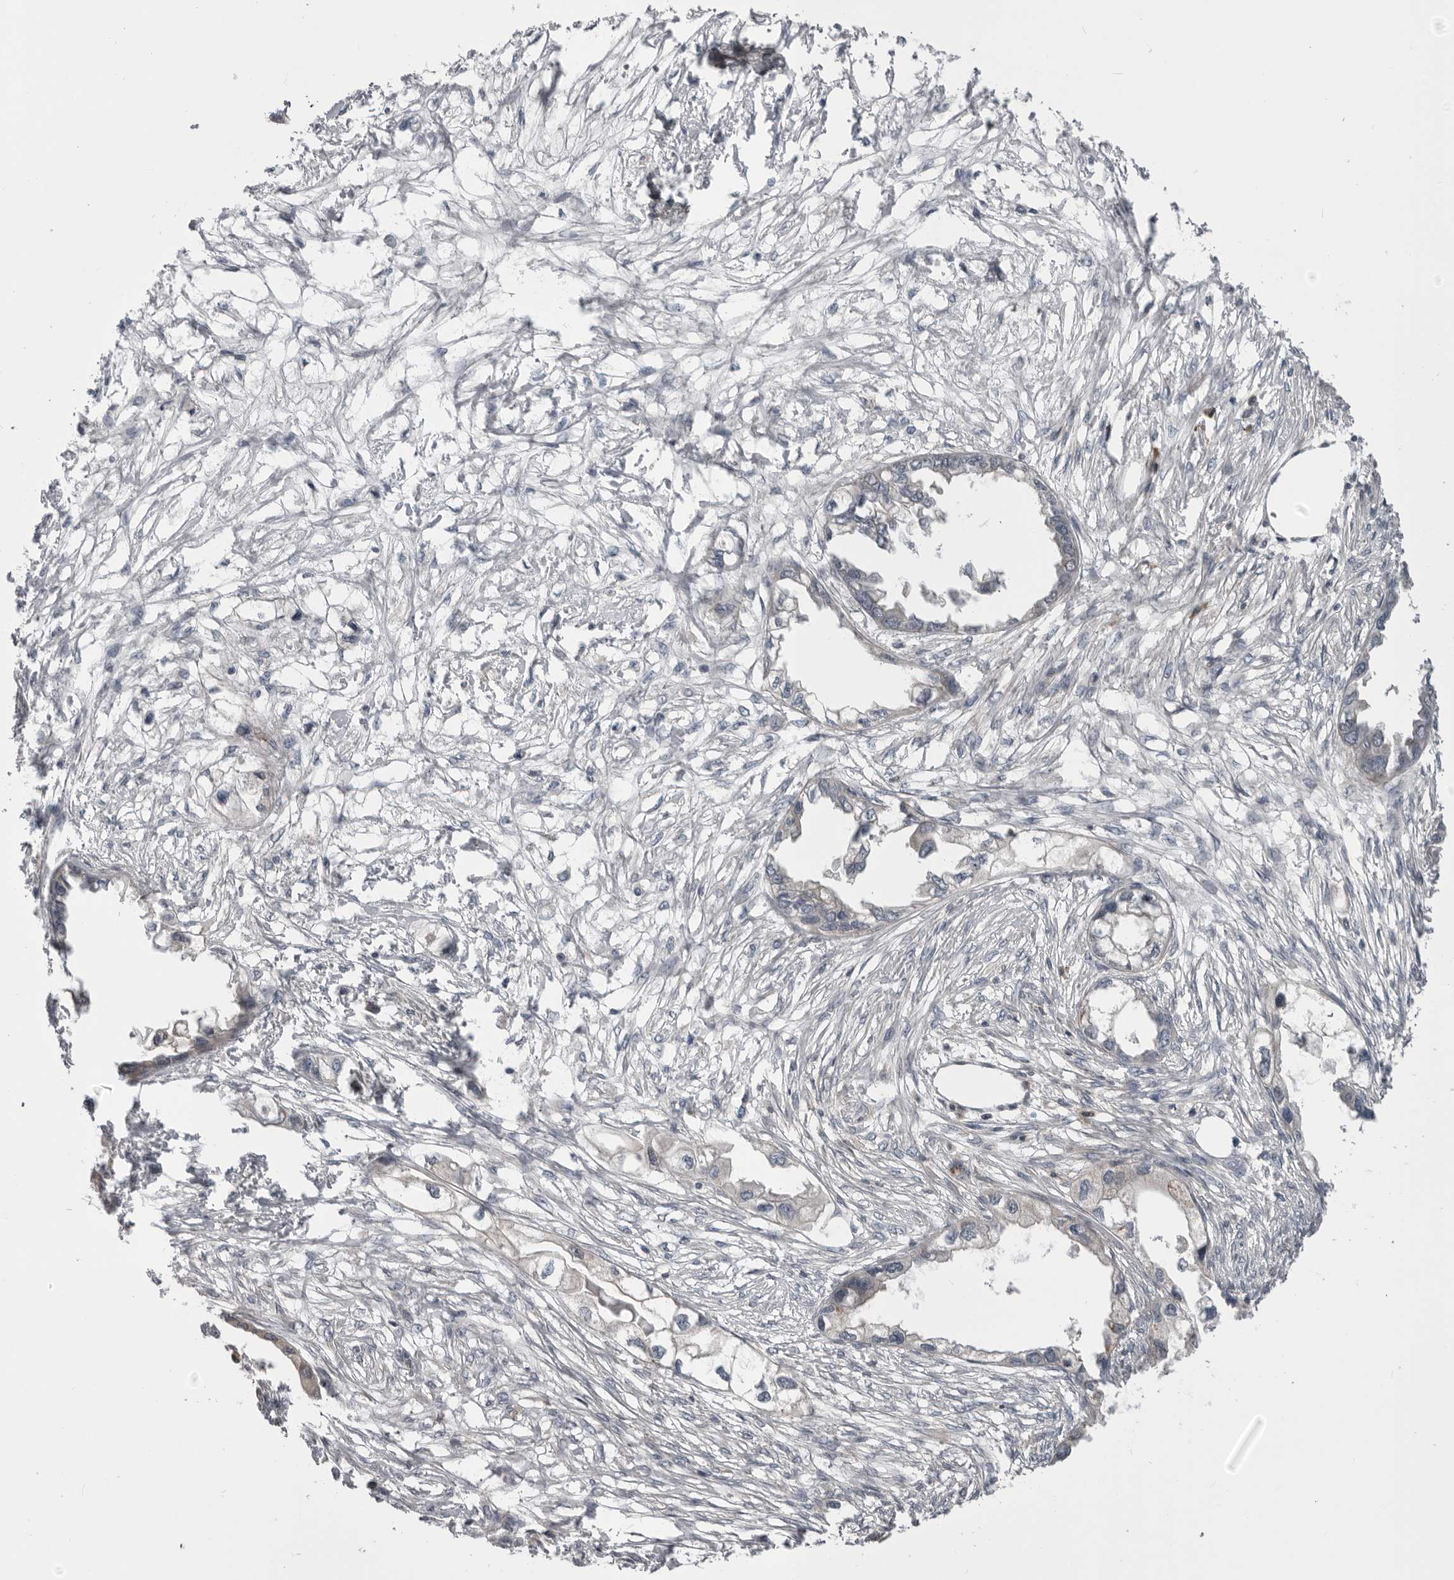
{"staining": {"intensity": "negative", "quantity": "none", "location": "none"}, "tissue": "endometrial cancer", "cell_type": "Tumor cells", "image_type": "cancer", "snomed": [{"axis": "morphology", "description": "Adenocarcinoma, NOS"}, {"axis": "morphology", "description": "Adenocarcinoma, metastatic, NOS"}, {"axis": "topography", "description": "Adipose tissue"}, {"axis": "topography", "description": "Endometrium"}], "caption": "High magnification brightfield microscopy of endometrial cancer stained with DAB (3,3'-diaminobenzidine) (brown) and counterstained with hematoxylin (blue): tumor cells show no significant positivity. (Brightfield microscopy of DAB (3,3'-diaminobenzidine) immunohistochemistry (IHC) at high magnification).", "gene": "RAB3GAP2", "patient": {"sex": "female", "age": 67}}